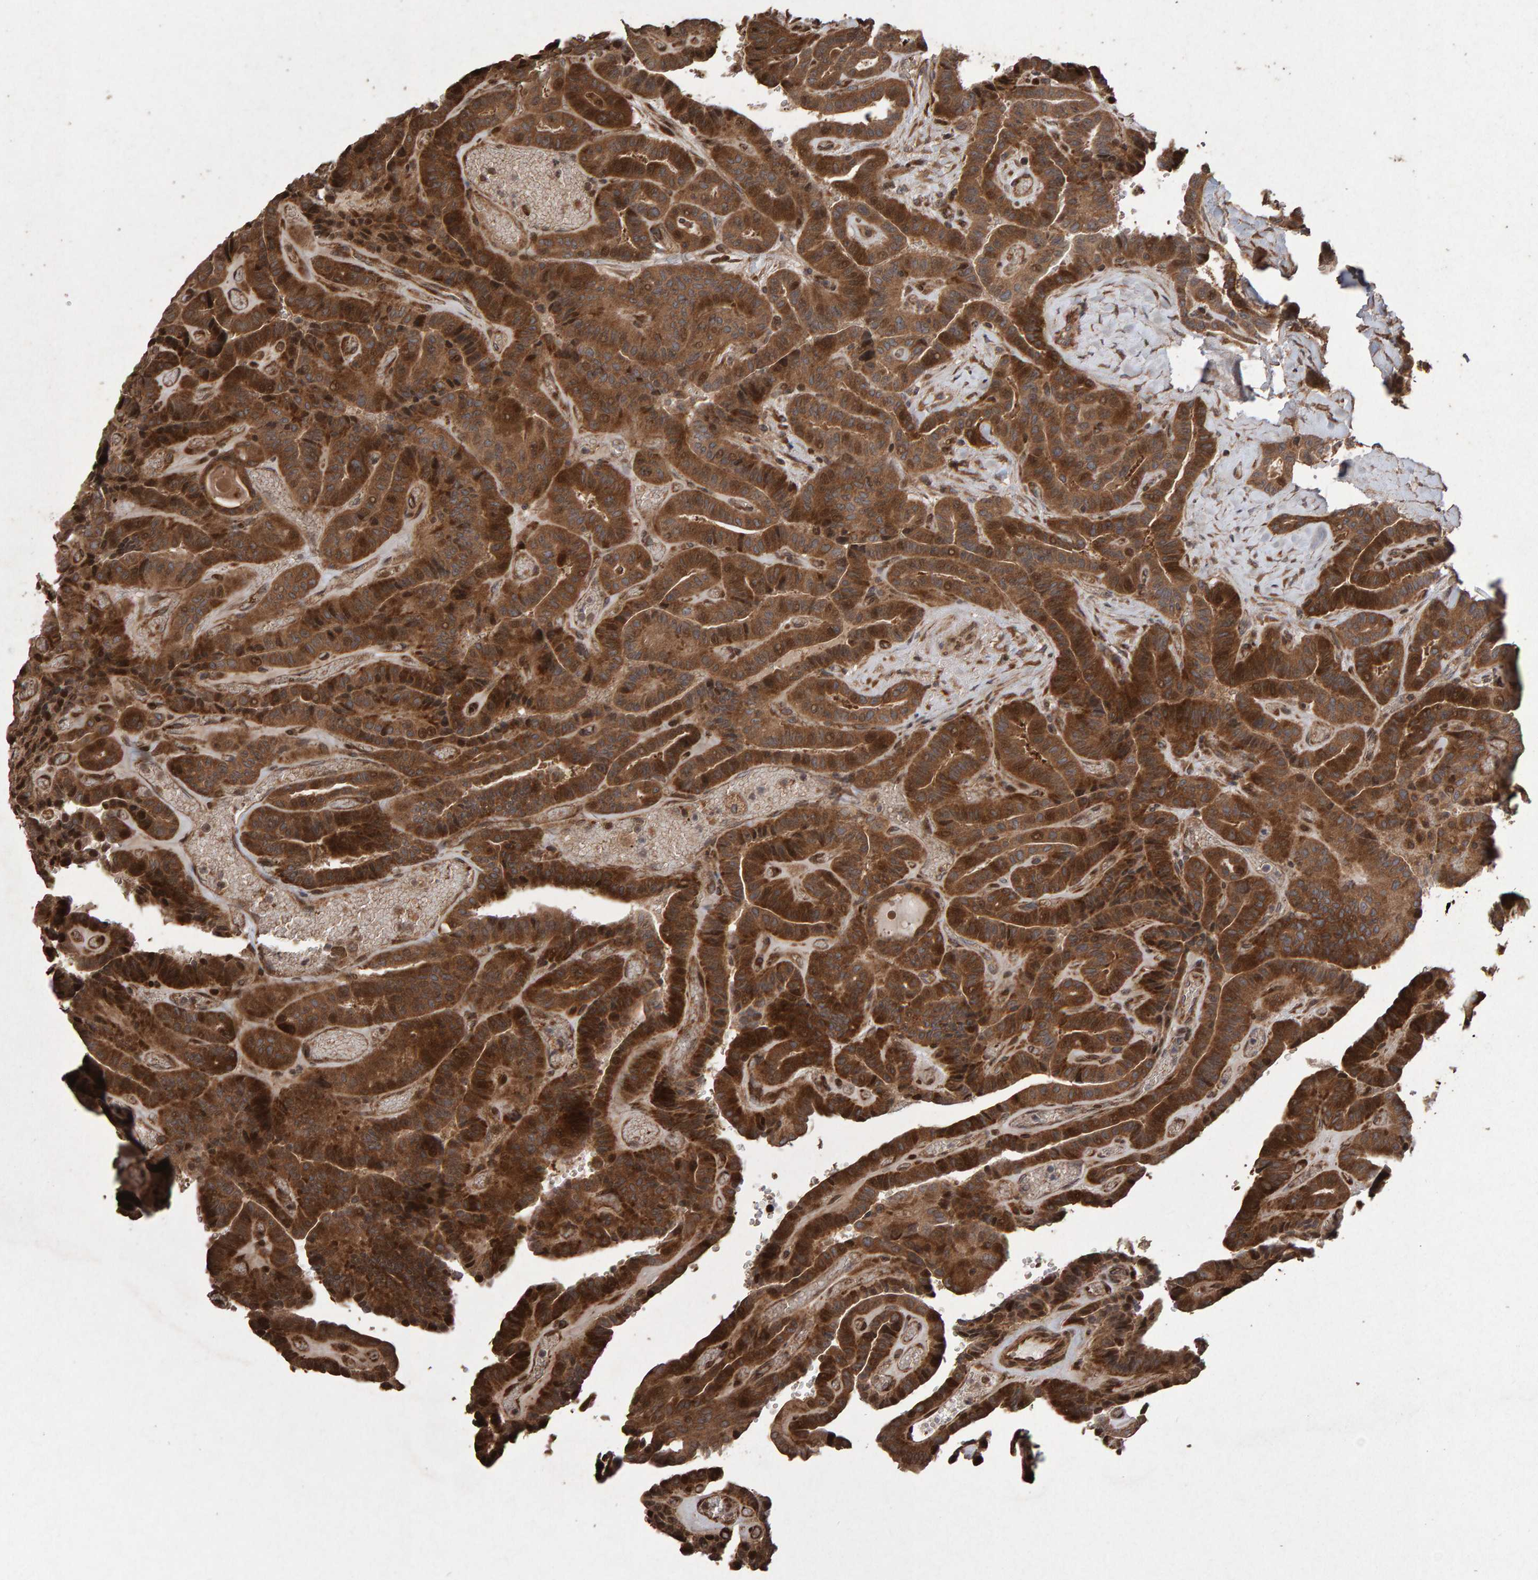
{"staining": {"intensity": "strong", "quantity": ">75%", "location": "cytoplasmic/membranous"}, "tissue": "thyroid cancer", "cell_type": "Tumor cells", "image_type": "cancer", "snomed": [{"axis": "morphology", "description": "Papillary adenocarcinoma, NOS"}, {"axis": "topography", "description": "Thyroid gland"}], "caption": "Thyroid papillary adenocarcinoma stained for a protein (brown) exhibits strong cytoplasmic/membranous positive positivity in about >75% of tumor cells.", "gene": "OSBP2", "patient": {"sex": "male", "age": 77}}